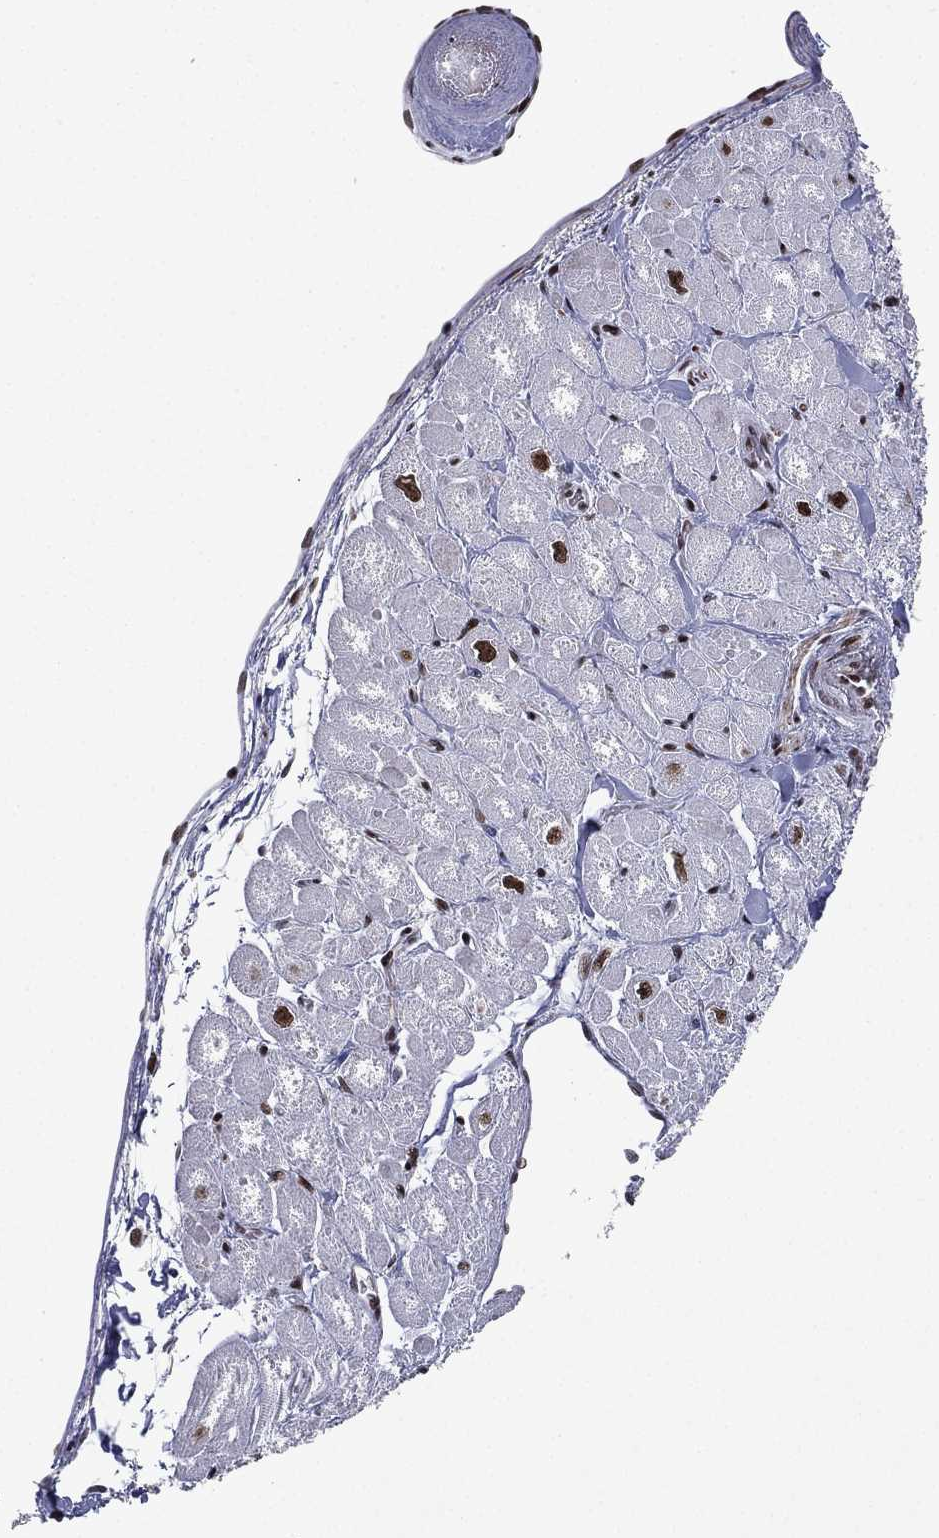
{"staining": {"intensity": "strong", "quantity": "<25%", "location": "nuclear"}, "tissue": "heart muscle", "cell_type": "Cardiomyocytes", "image_type": "normal", "snomed": [{"axis": "morphology", "description": "Normal tissue, NOS"}, {"axis": "topography", "description": "Heart"}], "caption": "Strong nuclear positivity for a protein is identified in about <25% of cardiomyocytes of normal heart muscle using immunohistochemistry.", "gene": "RTF1", "patient": {"sex": "male", "age": 55}}